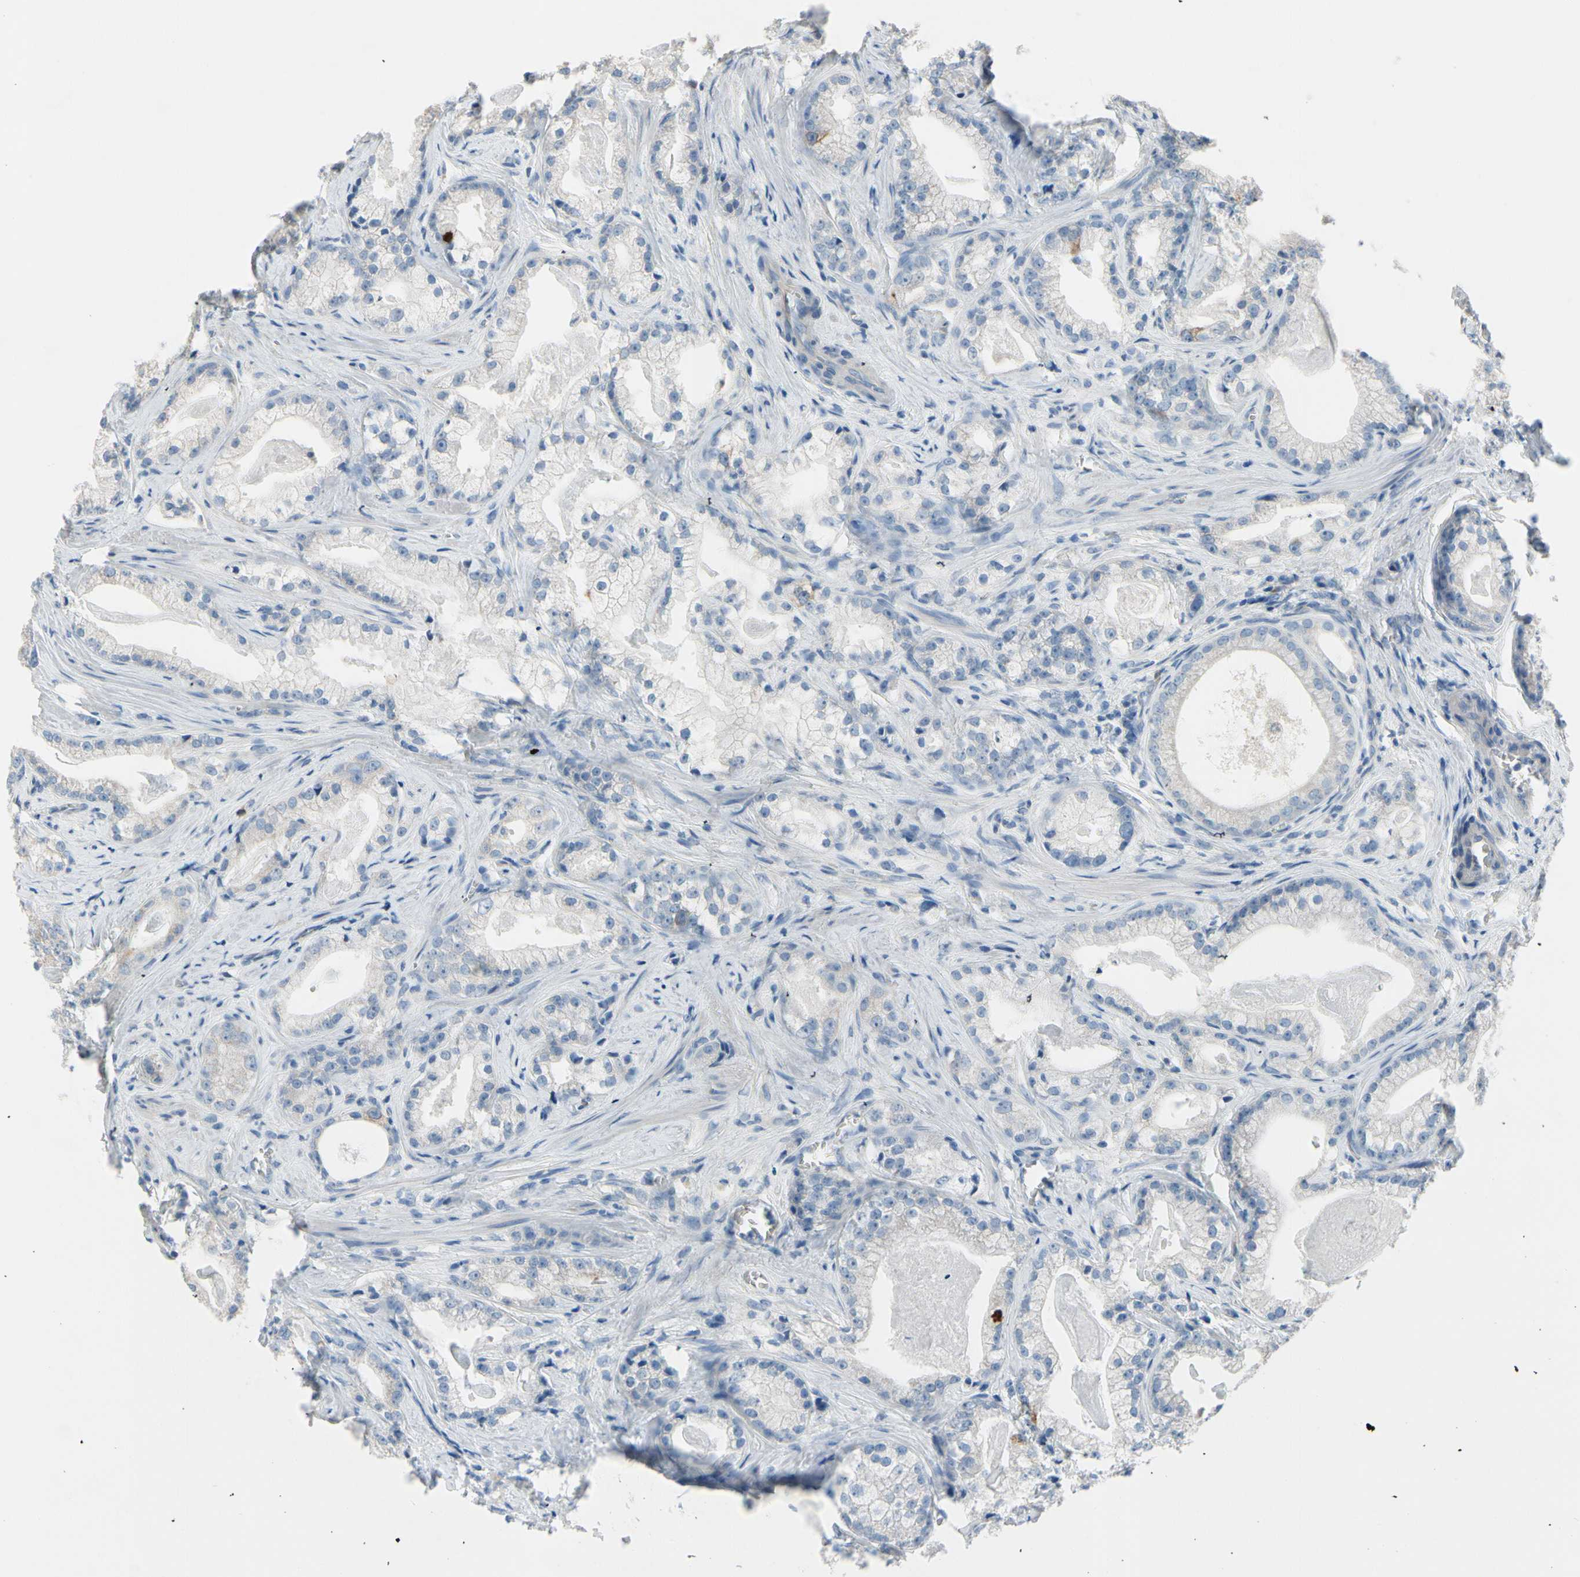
{"staining": {"intensity": "negative", "quantity": "none", "location": "none"}, "tissue": "prostate cancer", "cell_type": "Tumor cells", "image_type": "cancer", "snomed": [{"axis": "morphology", "description": "Adenocarcinoma, Low grade"}, {"axis": "topography", "description": "Prostate"}], "caption": "High magnification brightfield microscopy of prostate cancer stained with DAB (3,3'-diaminobenzidine) (brown) and counterstained with hematoxylin (blue): tumor cells show no significant expression. (Immunohistochemistry, brightfield microscopy, high magnification).", "gene": "CKAP2", "patient": {"sex": "male", "age": 59}}